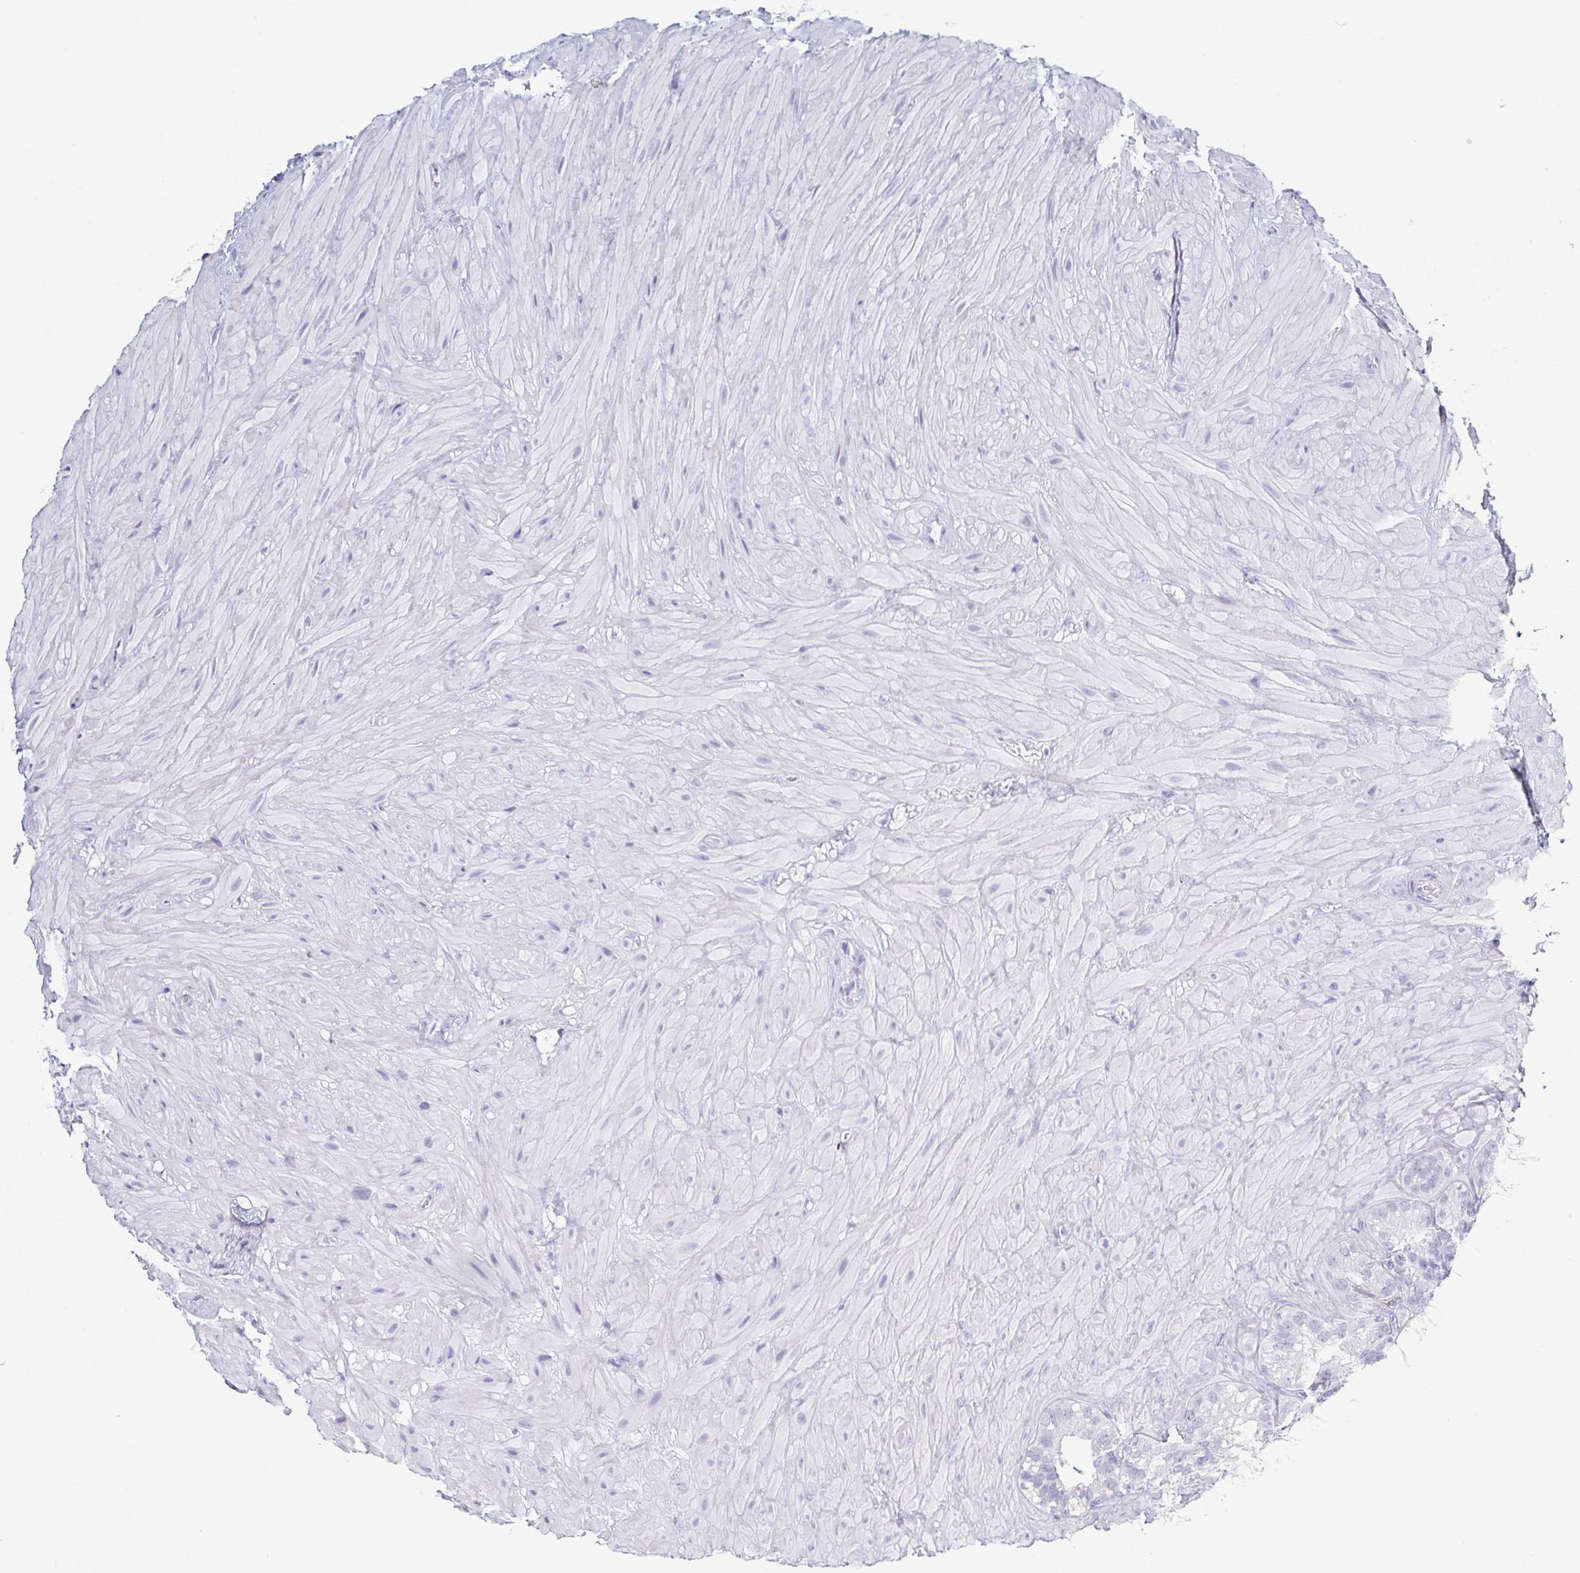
{"staining": {"intensity": "negative", "quantity": "none", "location": "none"}, "tissue": "seminal vesicle", "cell_type": "Glandular cells", "image_type": "normal", "snomed": [{"axis": "morphology", "description": "Normal tissue, NOS"}, {"axis": "topography", "description": "Seminal veicle"}], "caption": "A micrograph of human seminal vesicle is negative for staining in glandular cells. (Immunohistochemistry, brightfield microscopy, high magnification).", "gene": "ZG16B", "patient": {"sex": "male", "age": 60}}